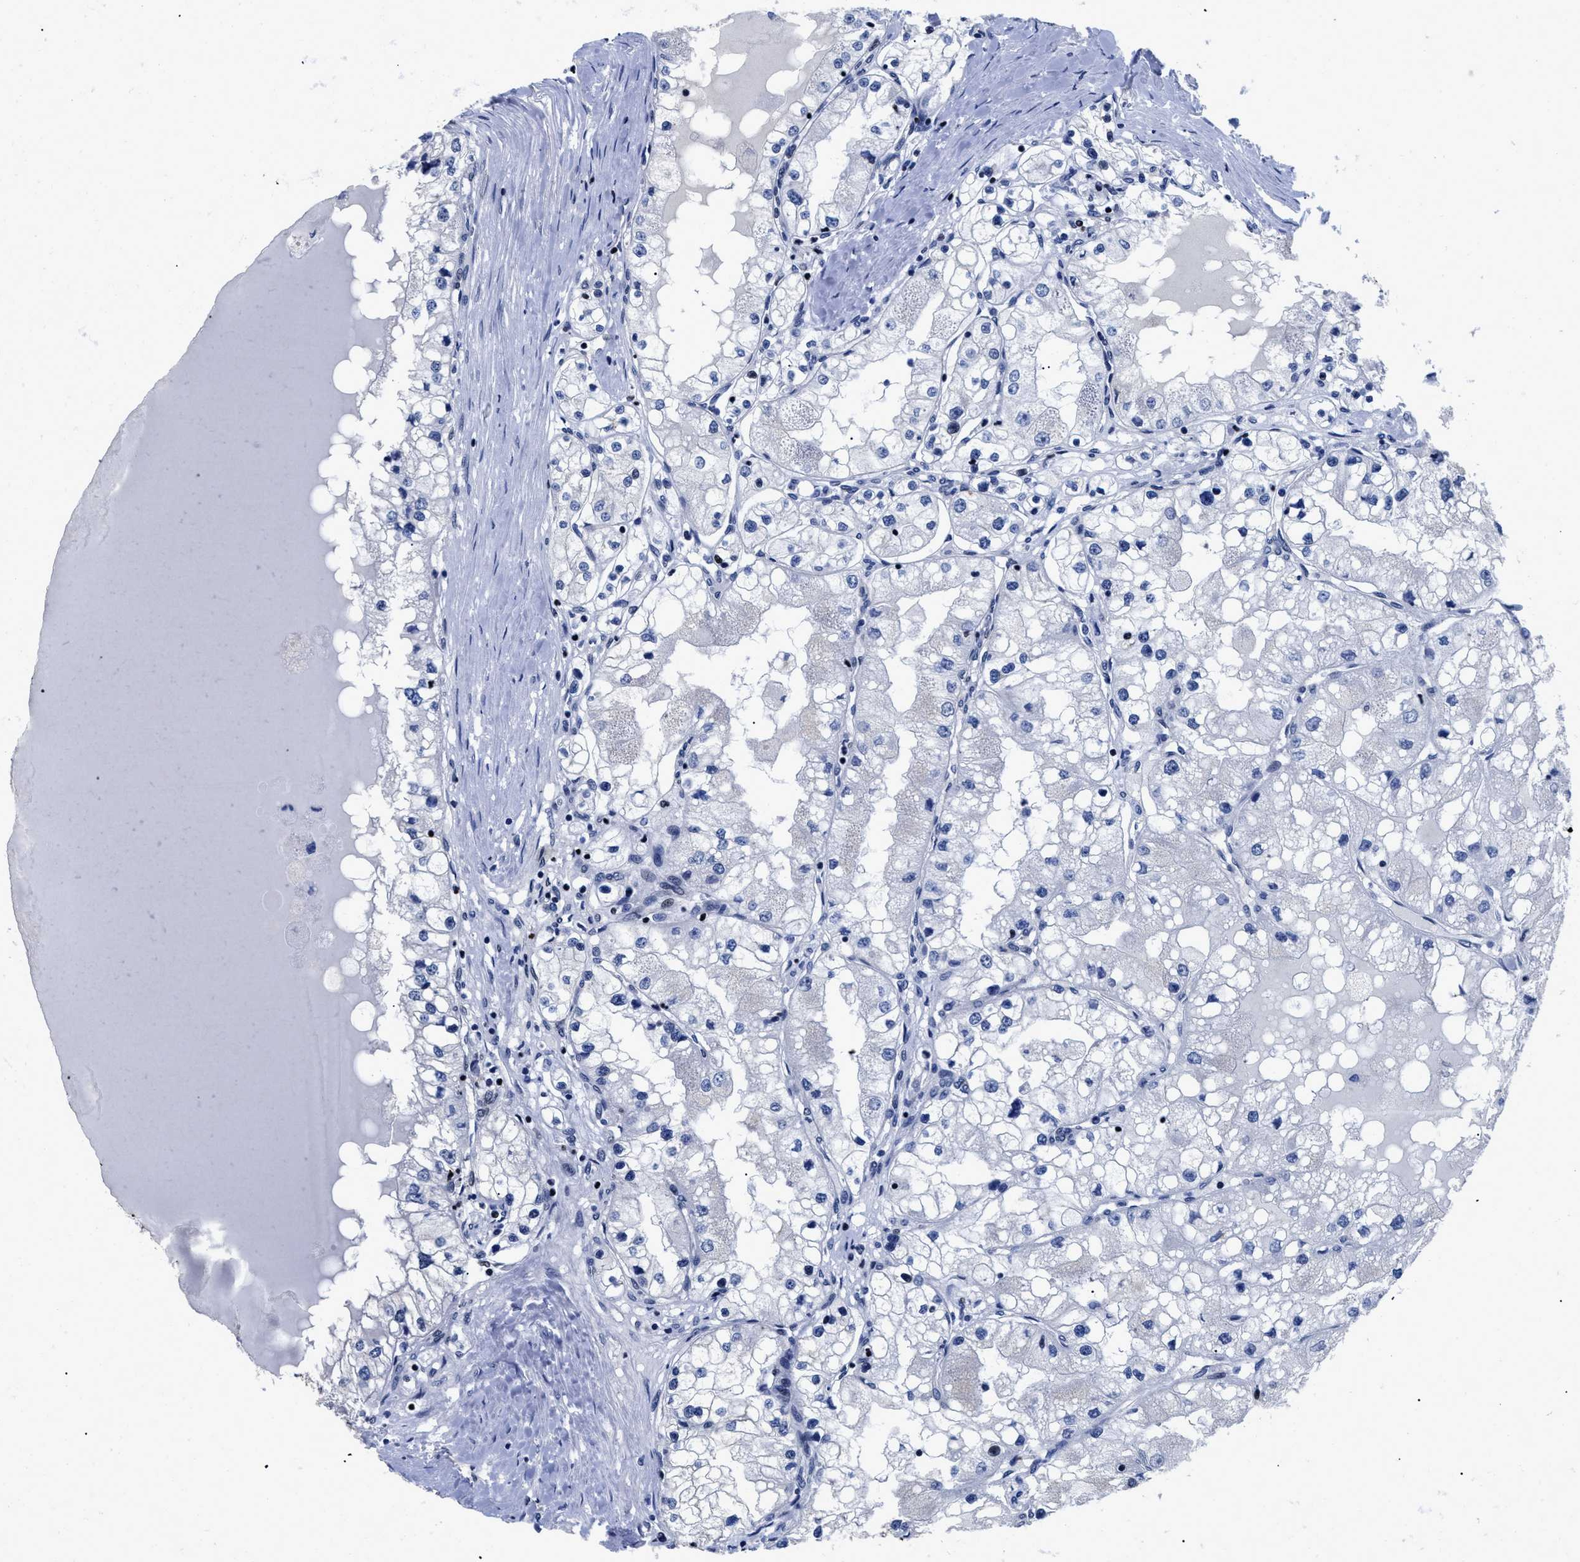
{"staining": {"intensity": "negative", "quantity": "none", "location": "none"}, "tissue": "renal cancer", "cell_type": "Tumor cells", "image_type": "cancer", "snomed": [{"axis": "morphology", "description": "Adenocarcinoma, NOS"}, {"axis": "topography", "description": "Kidney"}], "caption": "Renal cancer stained for a protein using immunohistochemistry (IHC) displays no positivity tumor cells.", "gene": "CALHM3", "patient": {"sex": "male", "age": 68}}